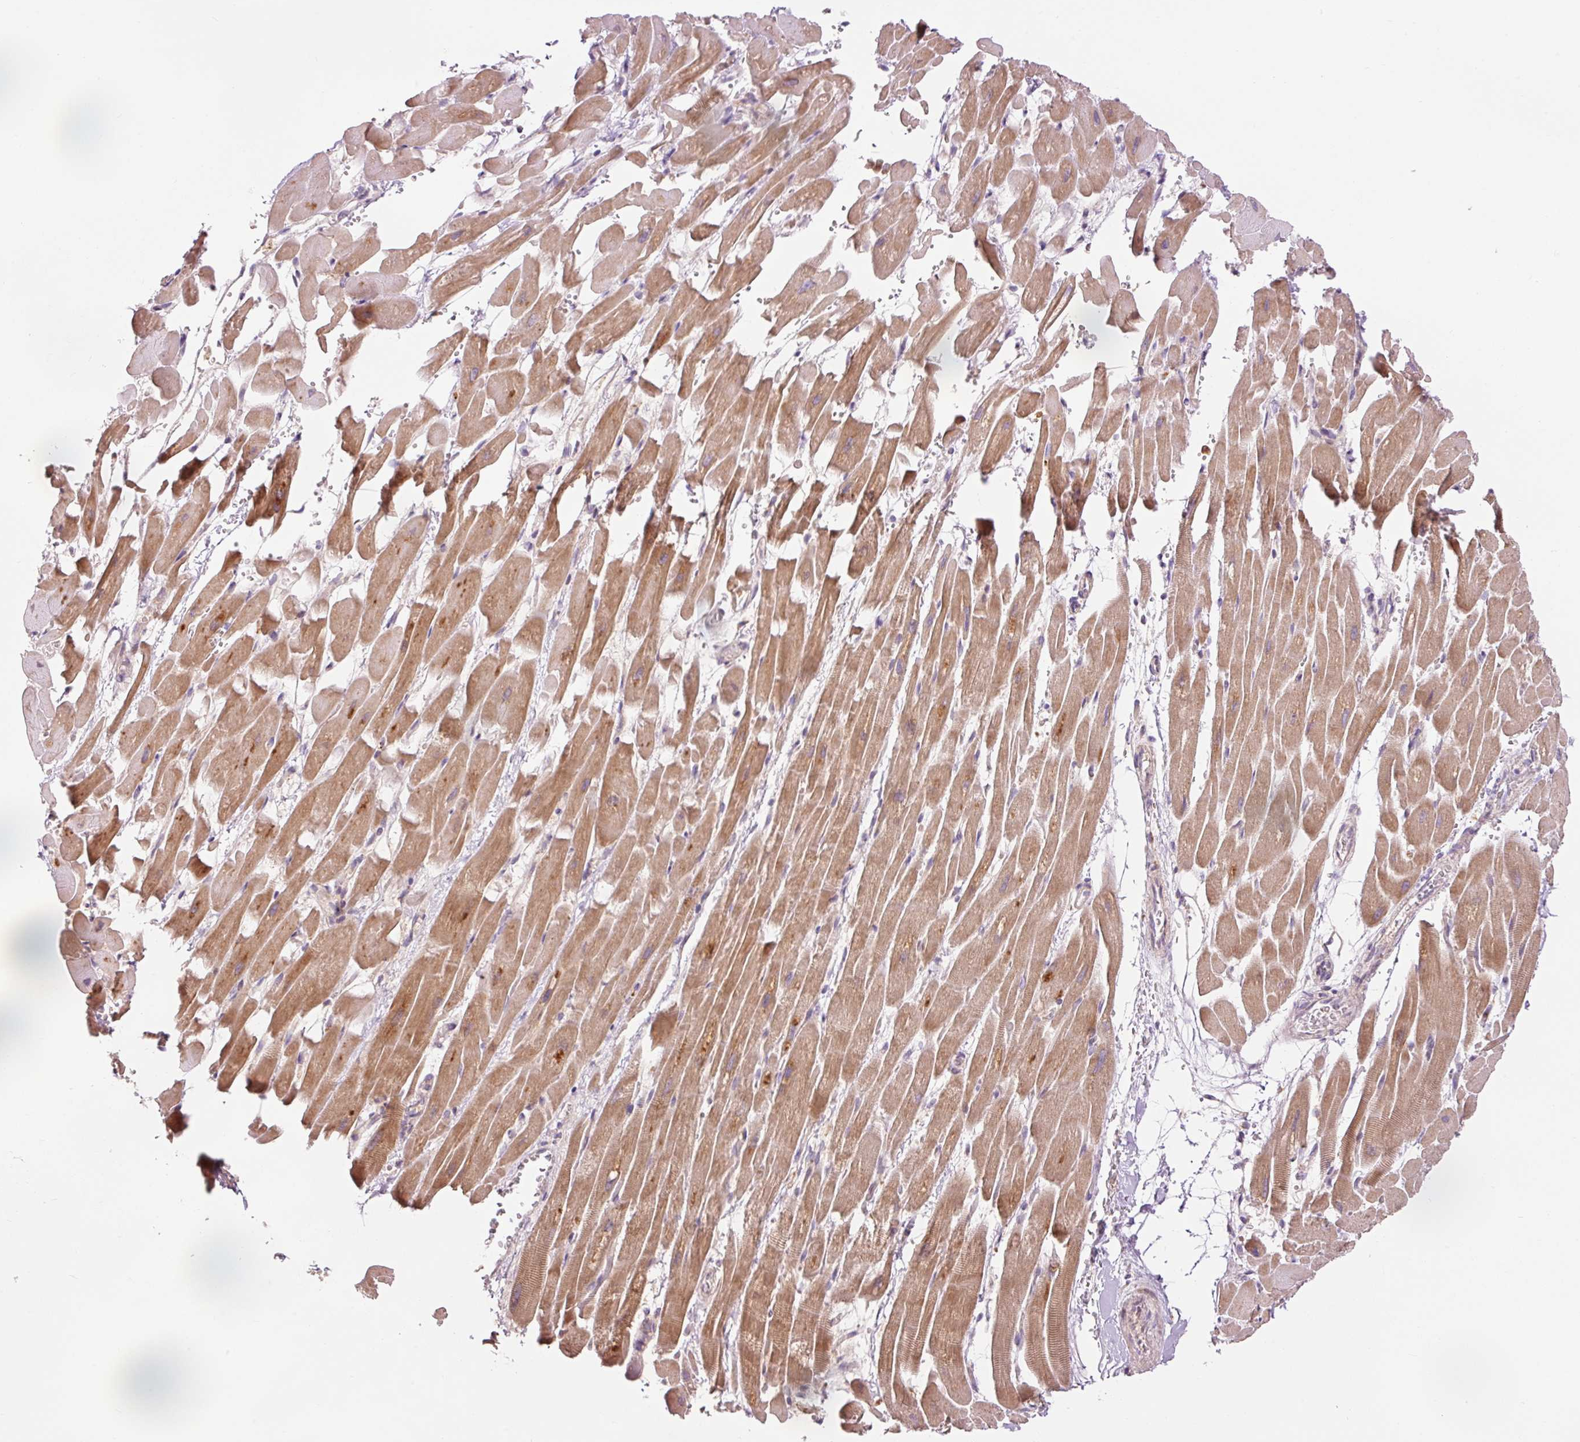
{"staining": {"intensity": "moderate", "quantity": ">75%", "location": "cytoplasmic/membranous"}, "tissue": "heart muscle", "cell_type": "Cardiomyocytes", "image_type": "normal", "snomed": [{"axis": "morphology", "description": "Normal tissue, NOS"}, {"axis": "topography", "description": "Heart"}], "caption": "Immunohistochemical staining of benign human heart muscle shows >75% levels of moderate cytoplasmic/membranous protein expression in approximately >75% of cardiomyocytes. (Stains: DAB in brown, nuclei in blue, Microscopy: brightfield microscopy at high magnification).", "gene": "PRDX5", "patient": {"sex": "male", "age": 37}}